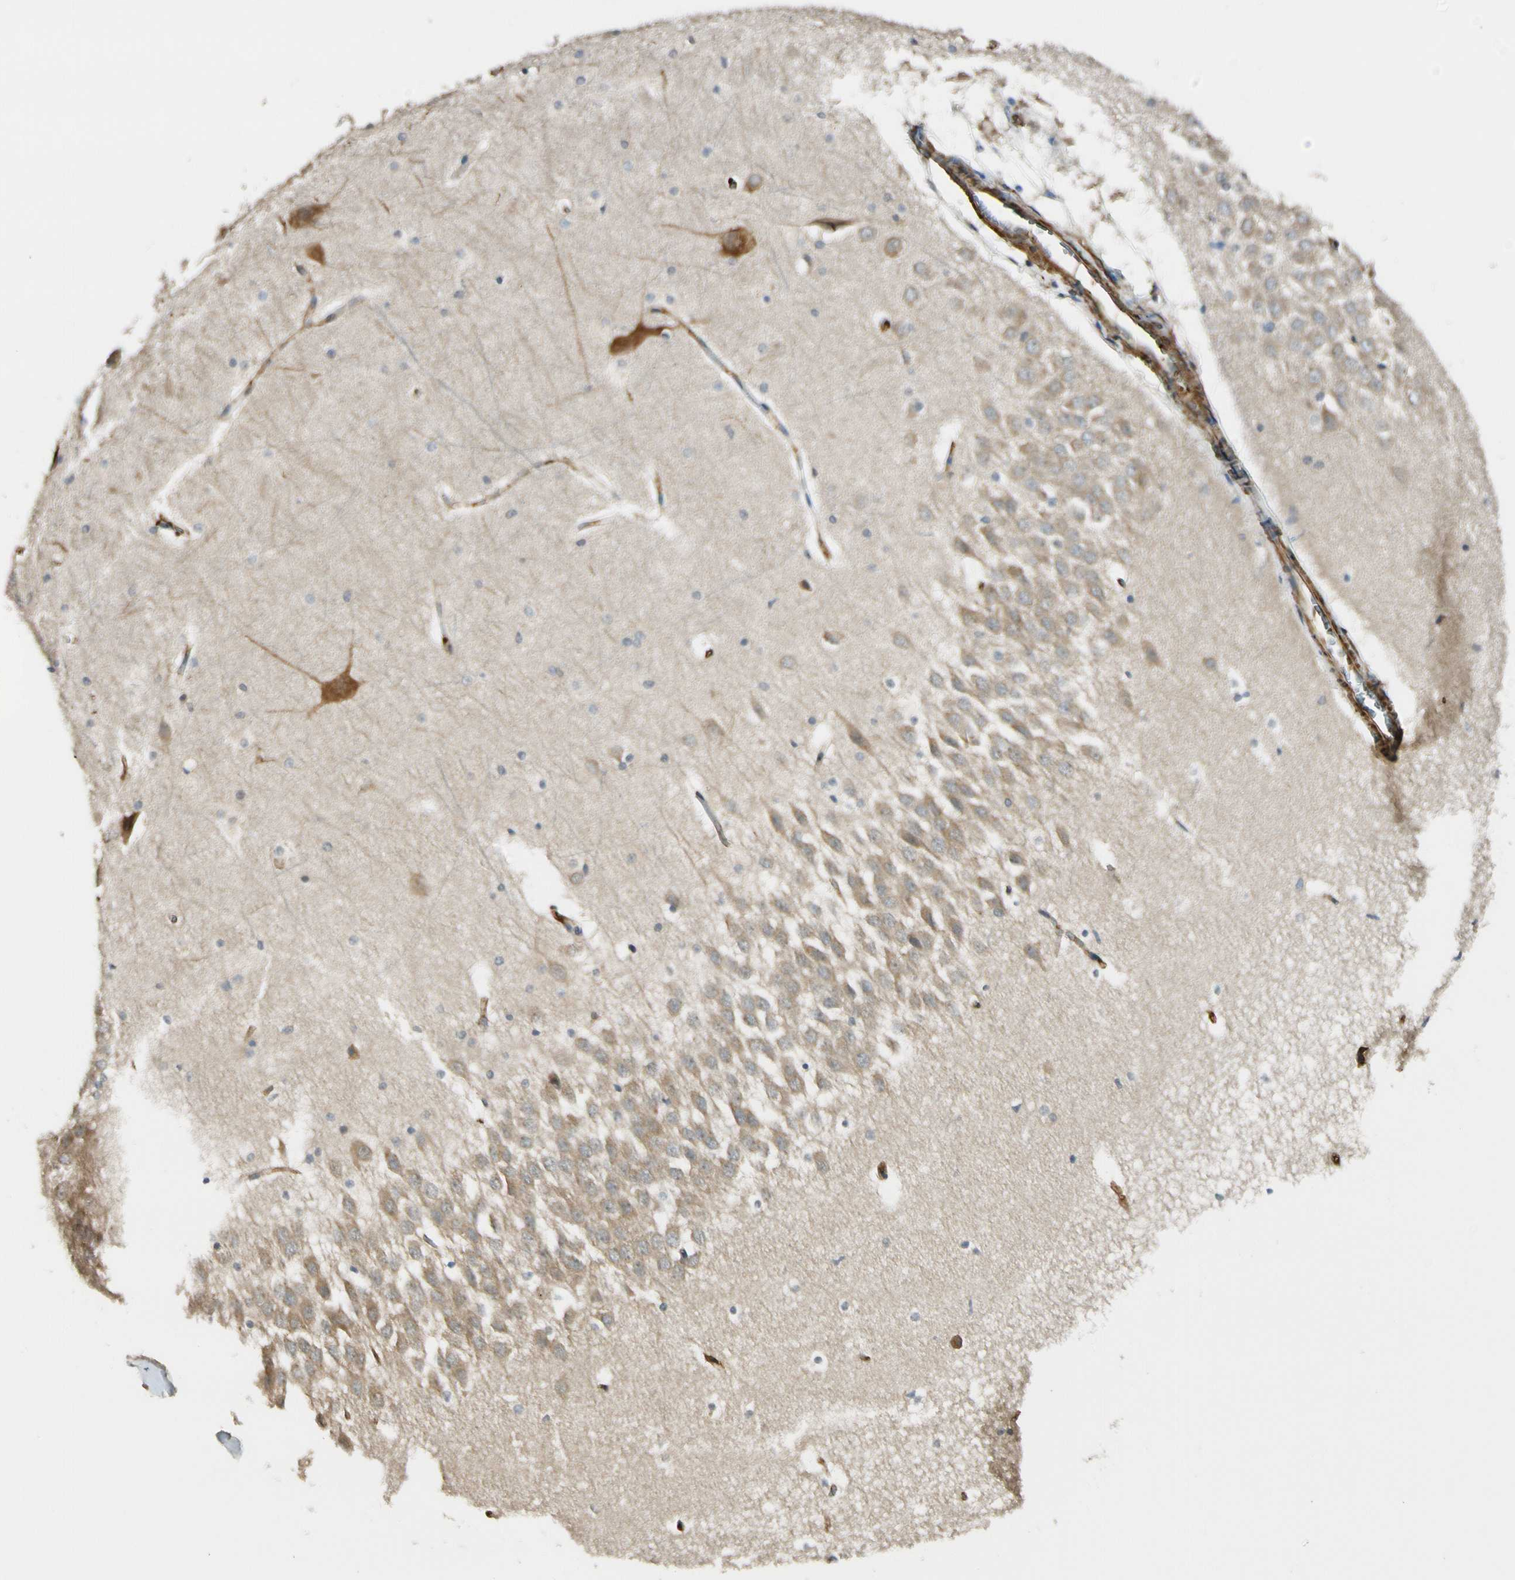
{"staining": {"intensity": "weak", "quantity": "<25%", "location": "nuclear"}, "tissue": "hippocampus", "cell_type": "Glial cells", "image_type": "normal", "snomed": [{"axis": "morphology", "description": "Normal tissue, NOS"}, {"axis": "topography", "description": "Hippocampus"}], "caption": "Immunohistochemistry photomicrograph of benign human hippocampus stained for a protein (brown), which reveals no expression in glial cells. (DAB immunohistochemistry with hematoxylin counter stain).", "gene": "RASGRF1", "patient": {"sex": "male", "age": 45}}